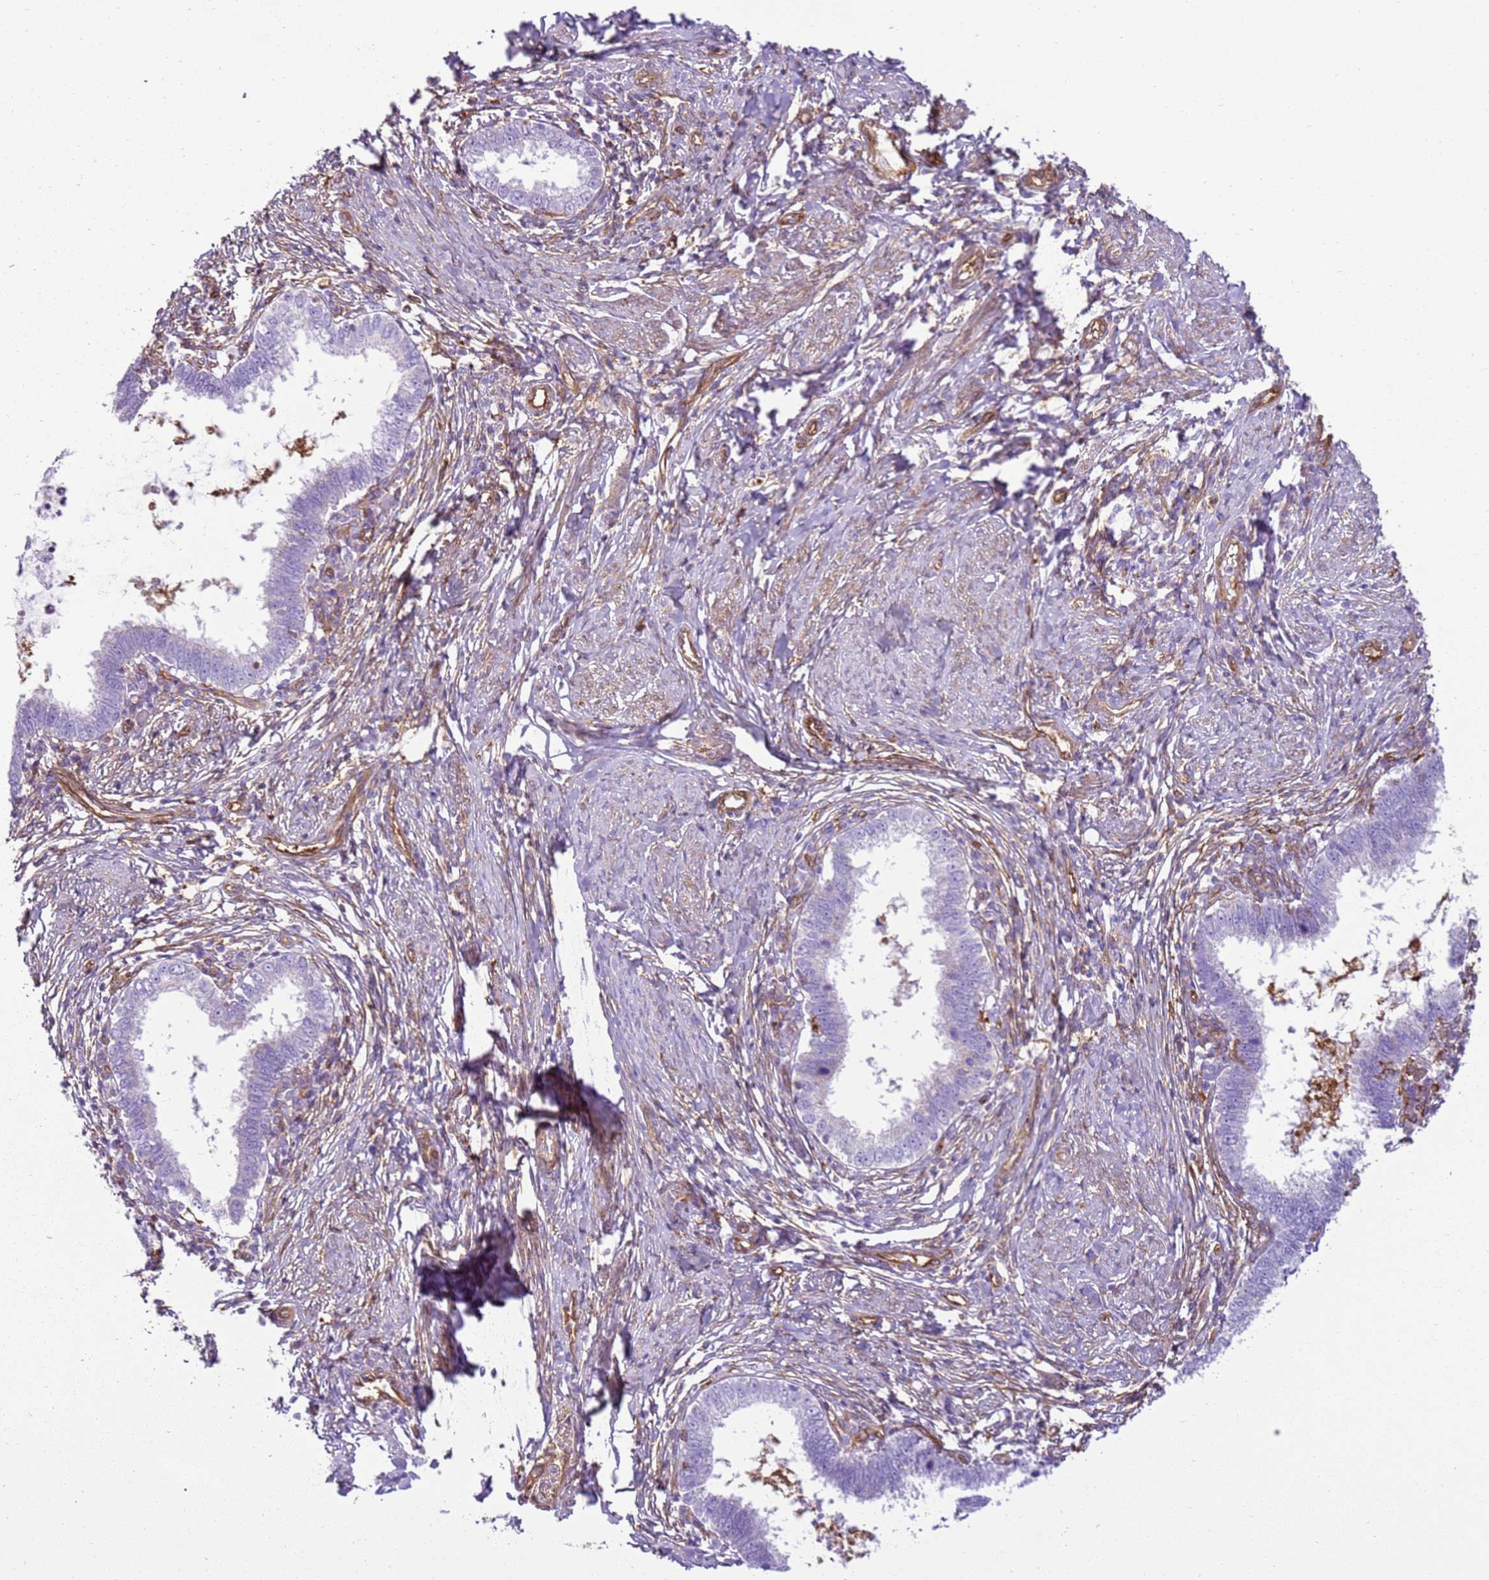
{"staining": {"intensity": "negative", "quantity": "none", "location": "none"}, "tissue": "cervical cancer", "cell_type": "Tumor cells", "image_type": "cancer", "snomed": [{"axis": "morphology", "description": "Adenocarcinoma, NOS"}, {"axis": "topography", "description": "Cervix"}], "caption": "High power microscopy image of an immunohistochemistry image of cervical cancer, revealing no significant expression in tumor cells. The staining is performed using DAB brown chromogen with nuclei counter-stained in using hematoxylin.", "gene": "SNX21", "patient": {"sex": "female", "age": 36}}